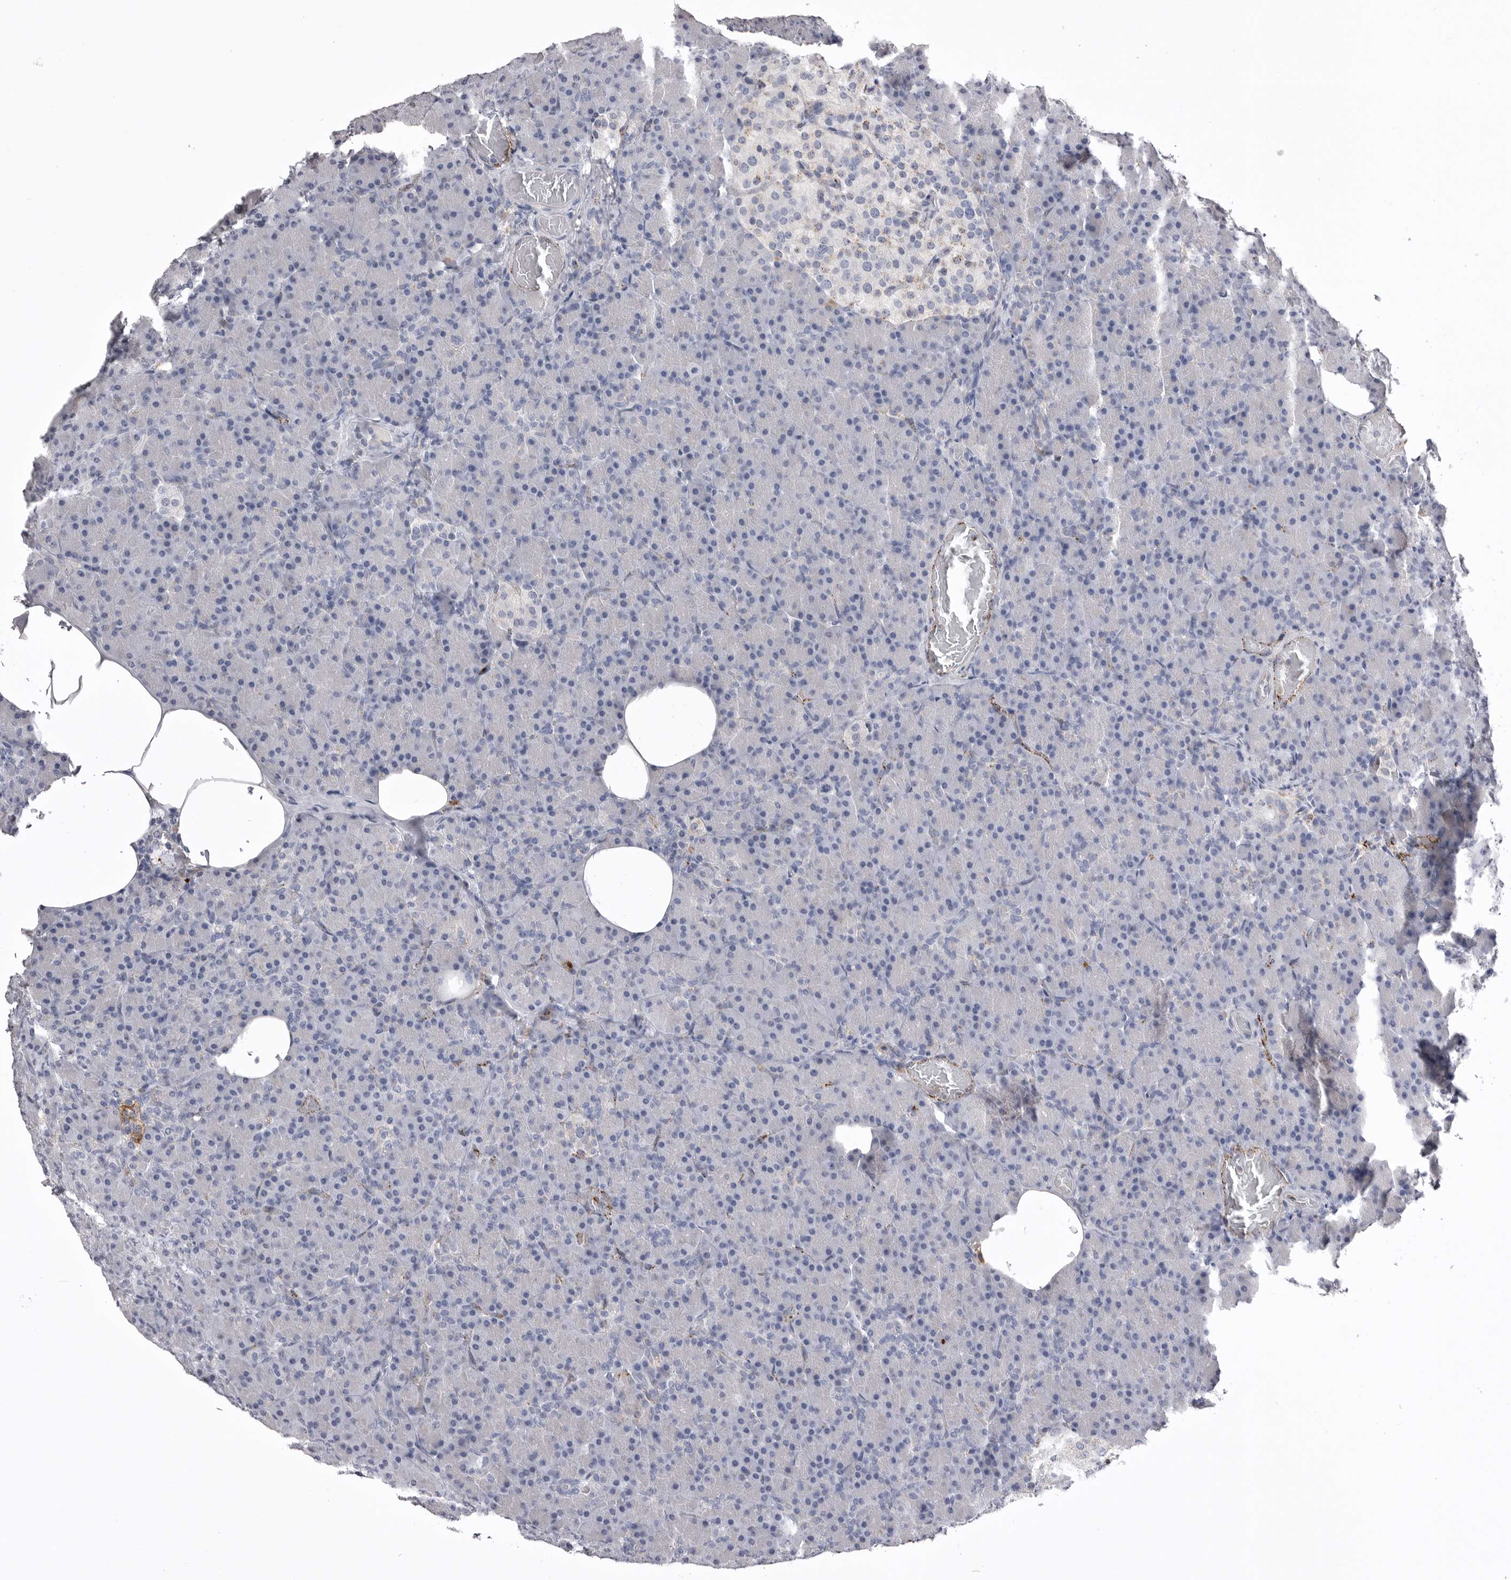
{"staining": {"intensity": "weak", "quantity": "<25%", "location": "cytoplasmic/membranous"}, "tissue": "pancreas", "cell_type": "Exocrine glandular cells", "image_type": "normal", "snomed": [{"axis": "morphology", "description": "Normal tissue, NOS"}, {"axis": "topography", "description": "Pancreas"}], "caption": "Immunohistochemistry image of normal human pancreas stained for a protein (brown), which shows no staining in exocrine glandular cells.", "gene": "PSPN", "patient": {"sex": "female", "age": 43}}